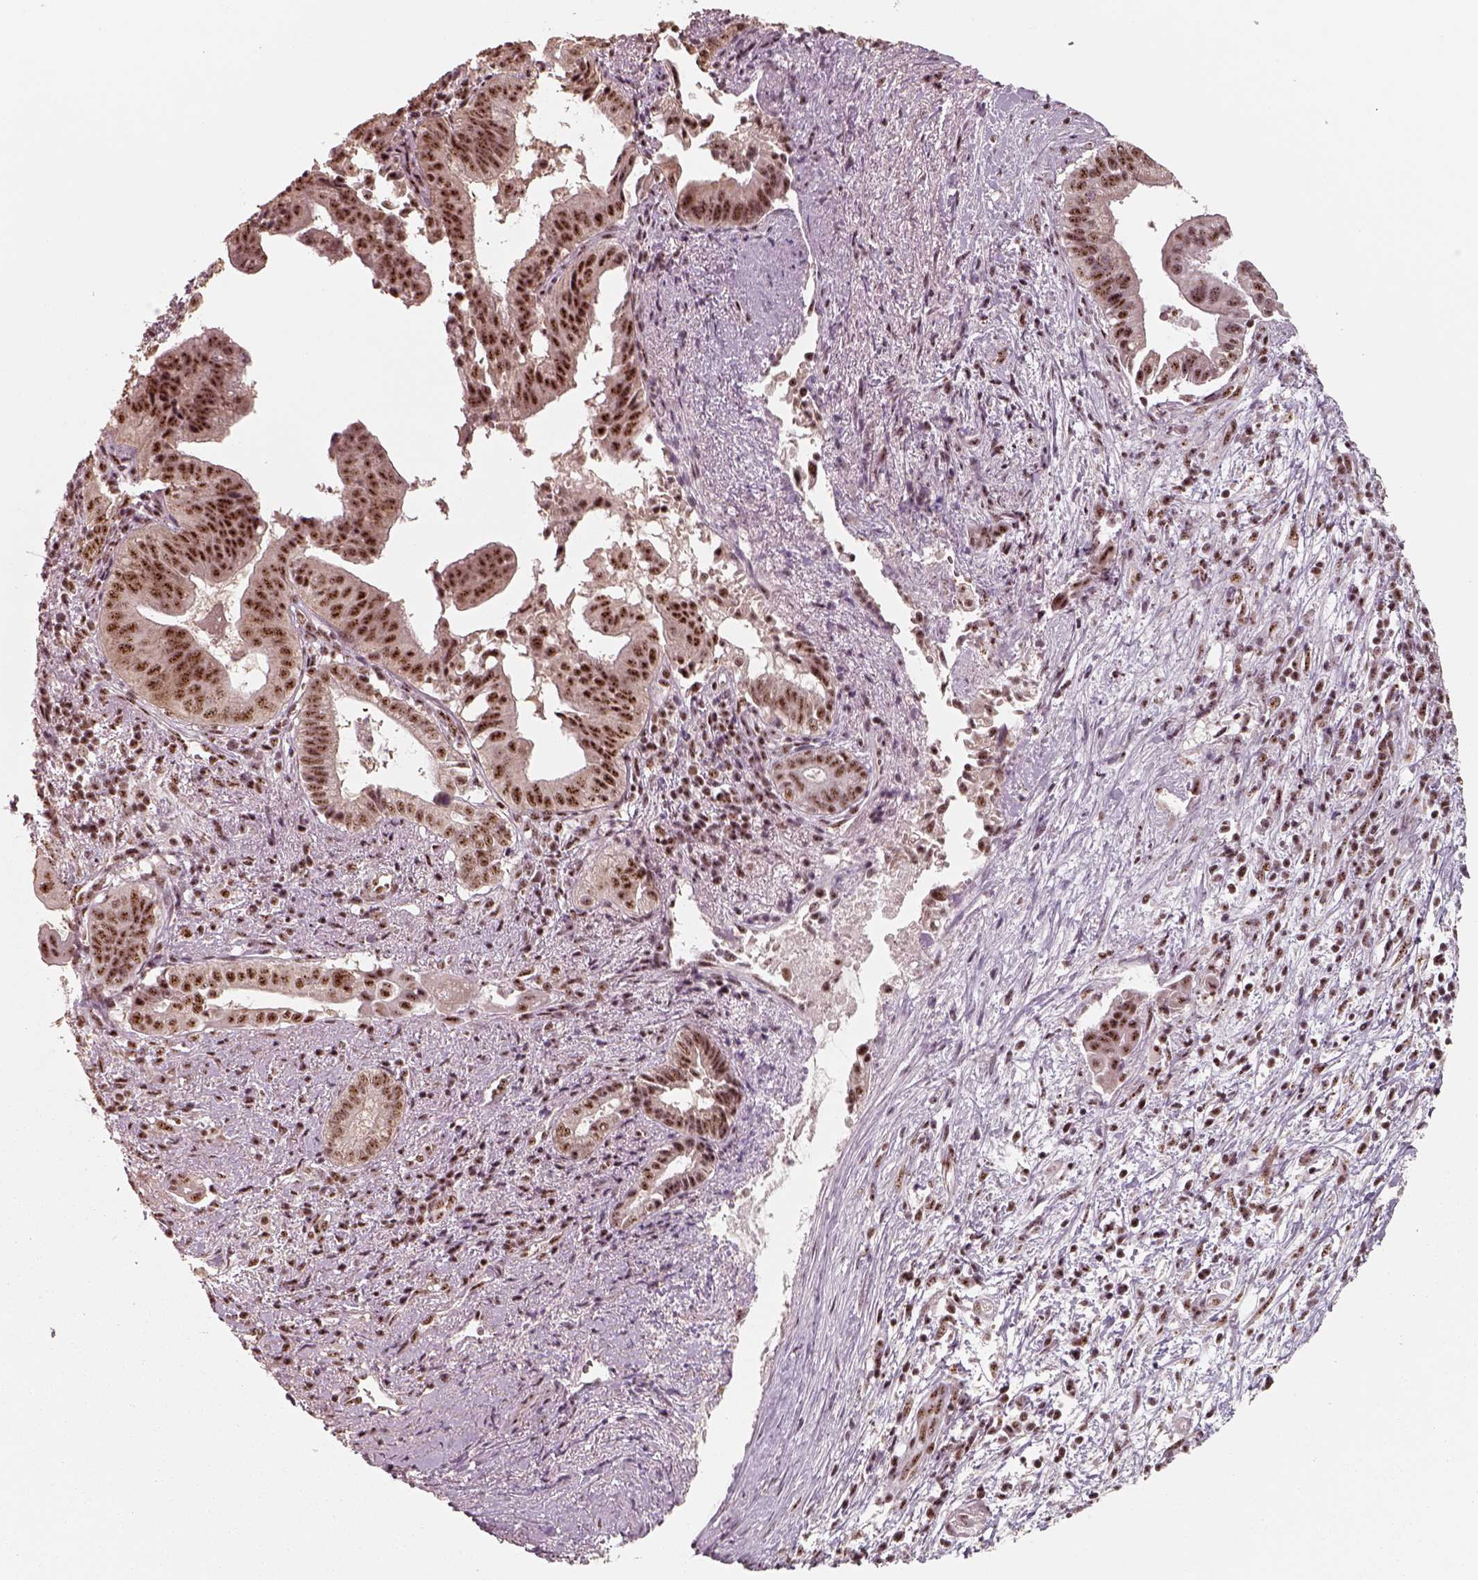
{"staining": {"intensity": "strong", "quantity": ">75%", "location": "nuclear"}, "tissue": "pancreatic cancer", "cell_type": "Tumor cells", "image_type": "cancer", "snomed": [{"axis": "morphology", "description": "Adenocarcinoma, NOS"}, {"axis": "topography", "description": "Pancreas"}], "caption": "Immunohistochemistry histopathology image of human pancreatic adenocarcinoma stained for a protein (brown), which exhibits high levels of strong nuclear positivity in approximately >75% of tumor cells.", "gene": "ATXN7L3", "patient": {"sex": "male", "age": 61}}